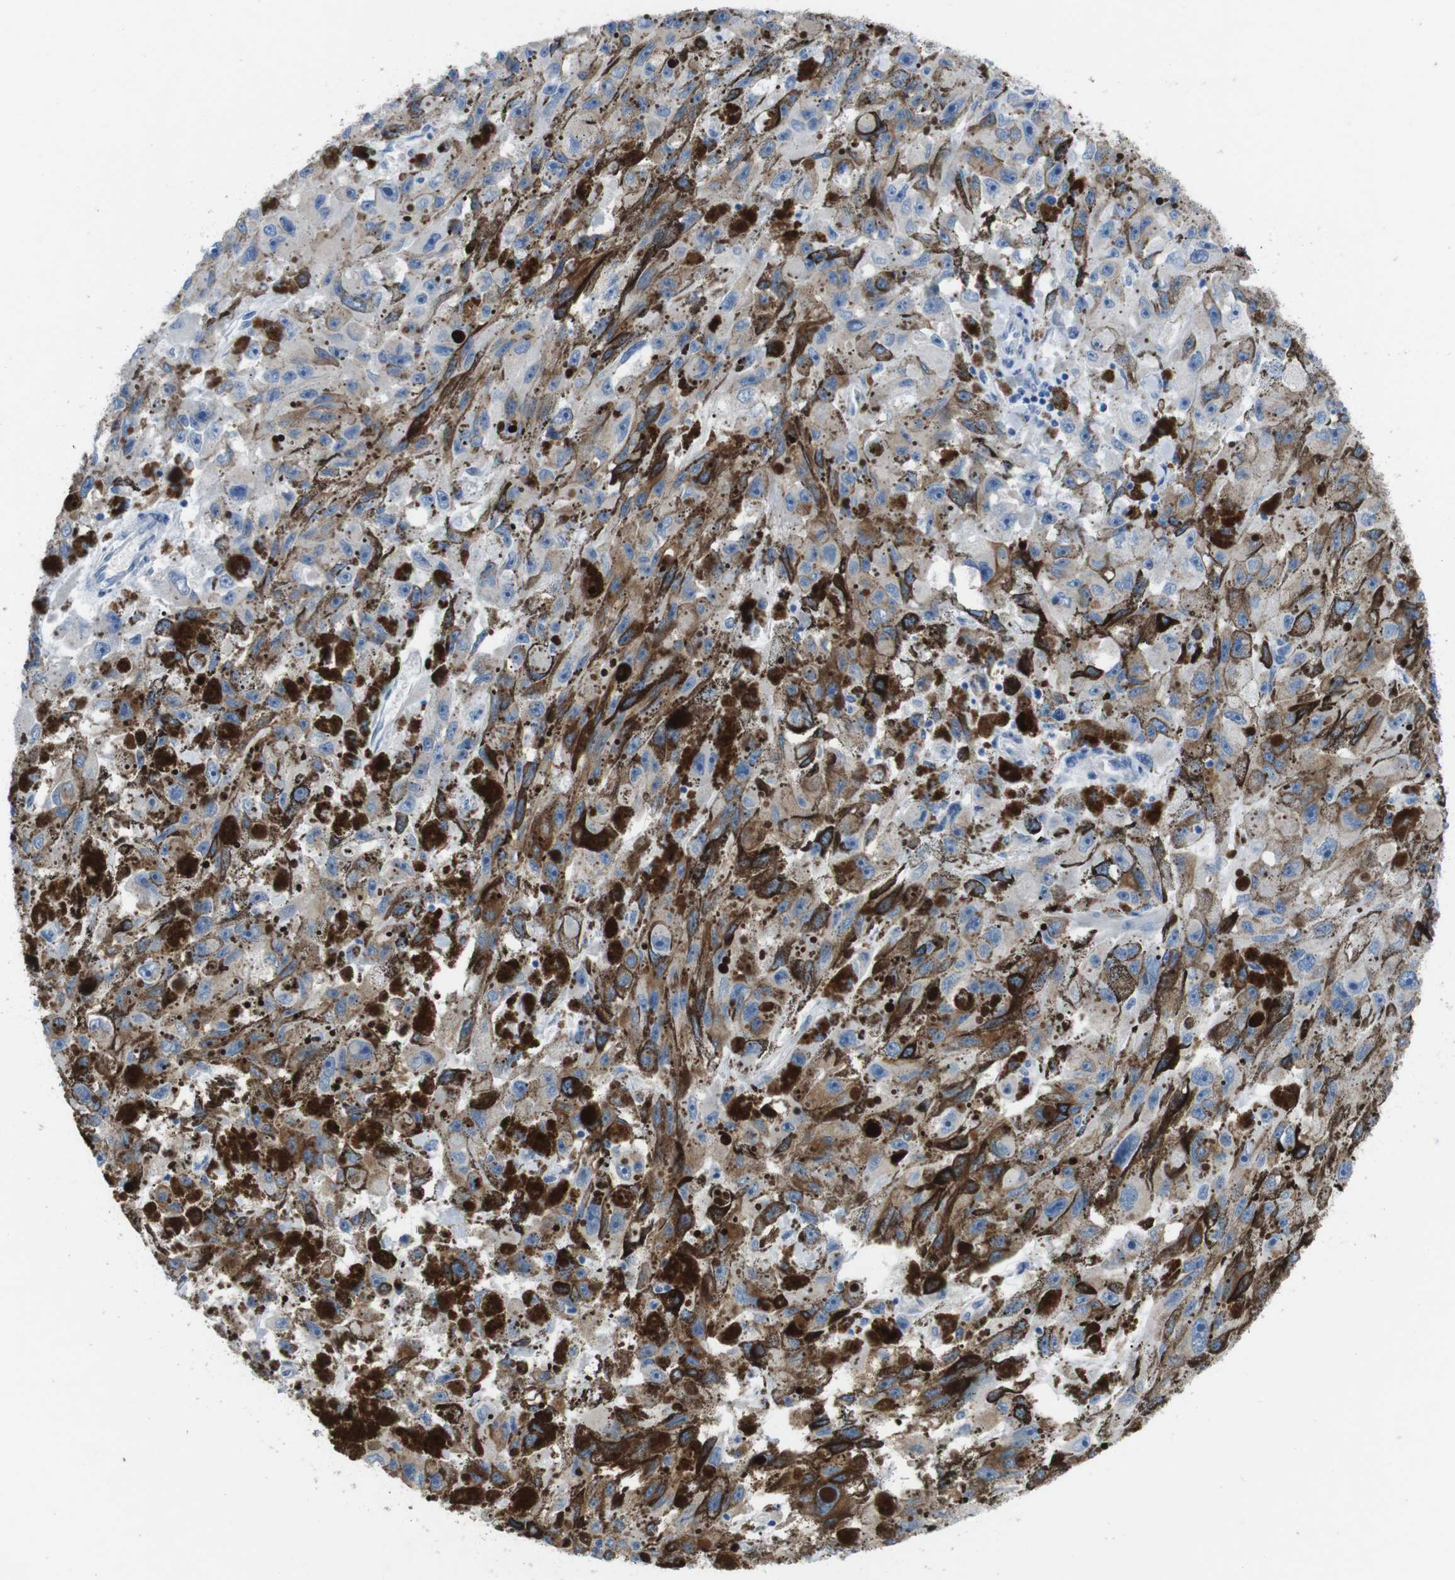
{"staining": {"intensity": "weak", "quantity": "<25%", "location": "cytoplasmic/membranous"}, "tissue": "melanoma", "cell_type": "Tumor cells", "image_type": "cancer", "snomed": [{"axis": "morphology", "description": "Malignant melanoma, NOS"}, {"axis": "topography", "description": "Skin"}], "caption": "Immunohistochemistry (IHC) histopathology image of malignant melanoma stained for a protein (brown), which reveals no expression in tumor cells.", "gene": "GJB2", "patient": {"sex": "female", "age": 104}}